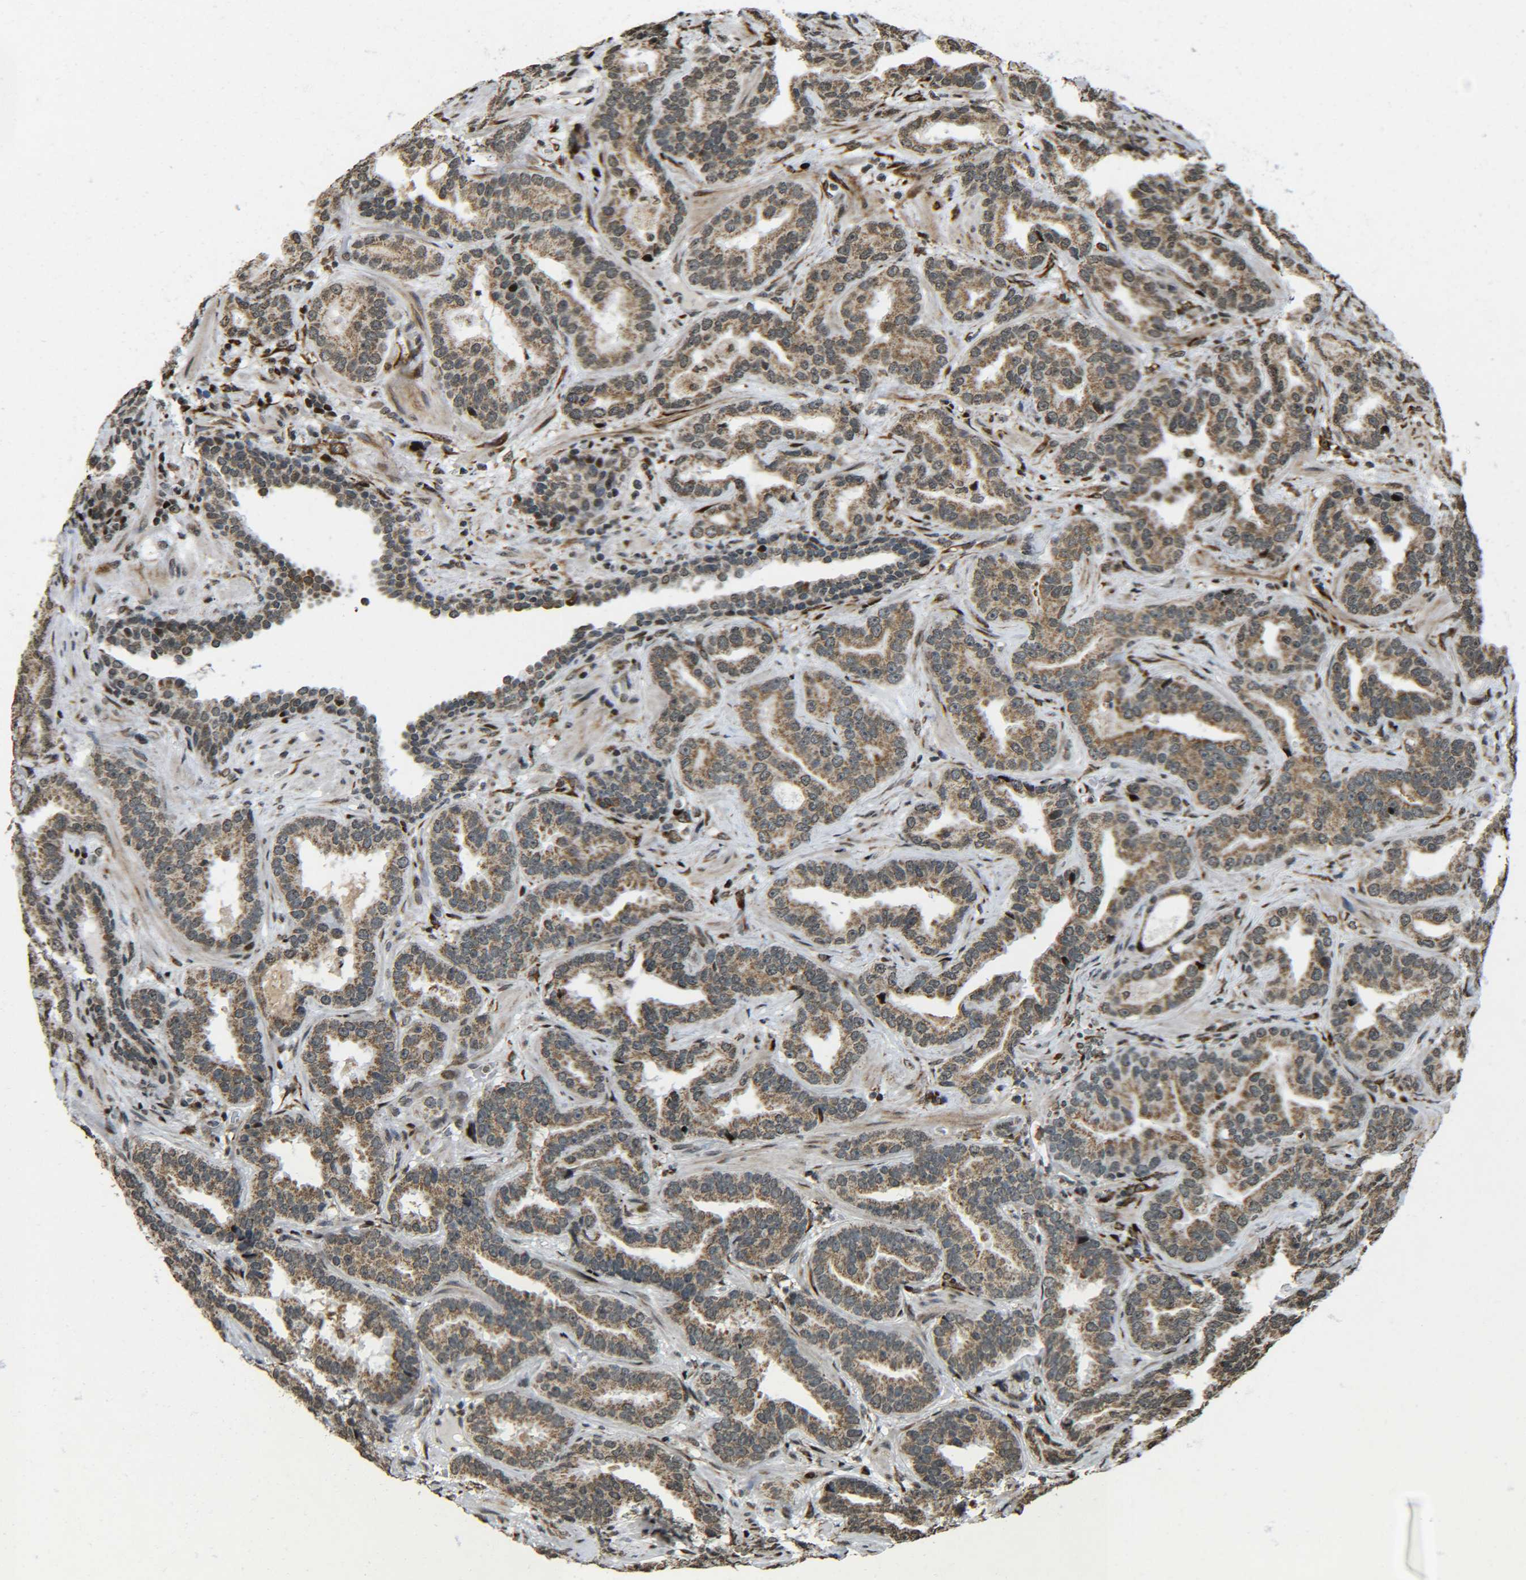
{"staining": {"intensity": "moderate", "quantity": ">75%", "location": "cytoplasmic/membranous"}, "tissue": "prostate cancer", "cell_type": "Tumor cells", "image_type": "cancer", "snomed": [{"axis": "morphology", "description": "Adenocarcinoma, Low grade"}, {"axis": "topography", "description": "Prostate"}], "caption": "Tumor cells show medium levels of moderate cytoplasmic/membranous positivity in about >75% of cells in prostate low-grade adenocarcinoma.", "gene": "NEUROG2", "patient": {"sex": "male", "age": 59}}